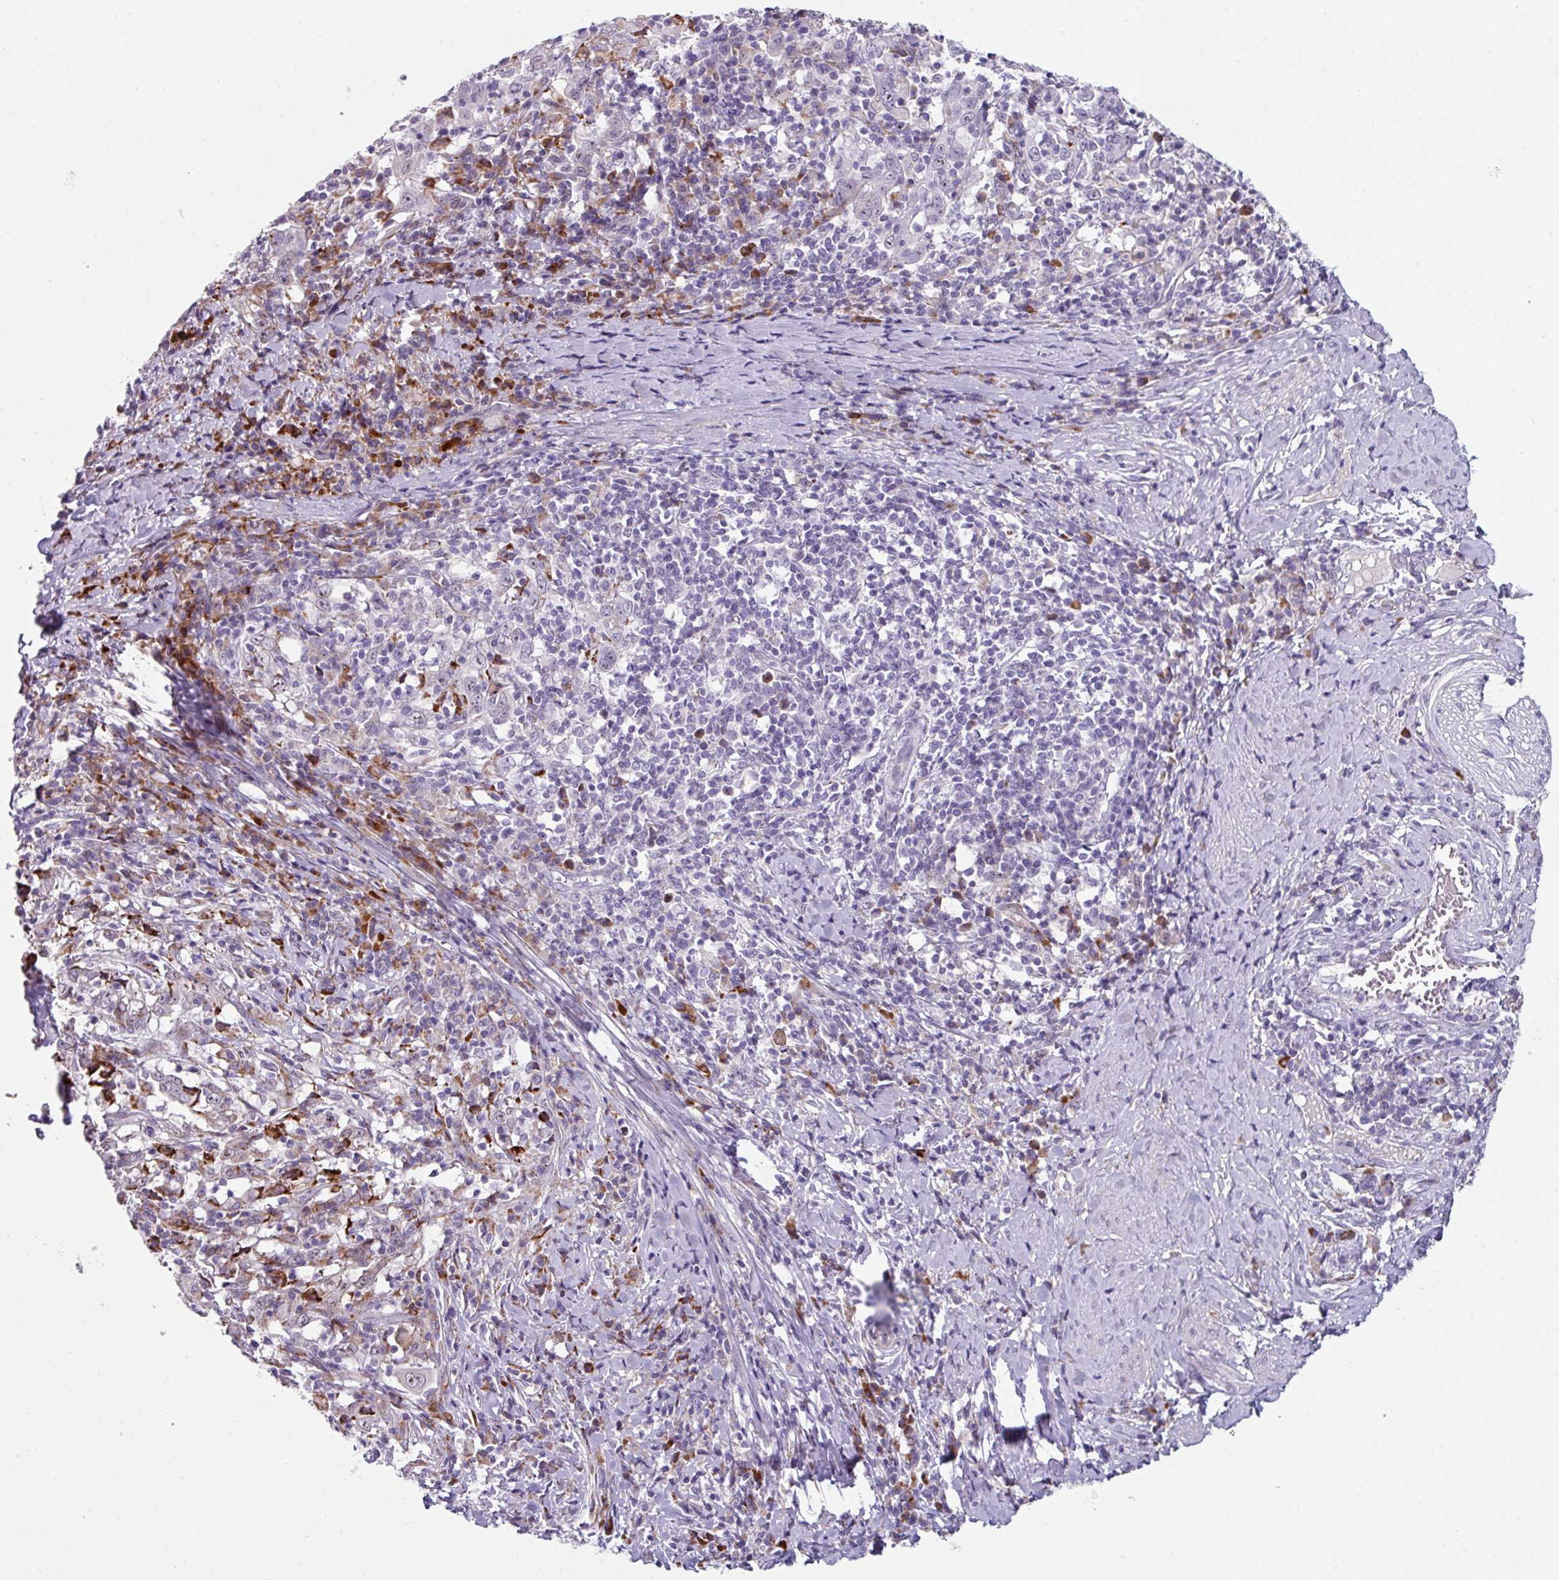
{"staining": {"intensity": "negative", "quantity": "none", "location": "none"}, "tissue": "cervical cancer", "cell_type": "Tumor cells", "image_type": "cancer", "snomed": [{"axis": "morphology", "description": "Squamous cell carcinoma, NOS"}, {"axis": "topography", "description": "Cervix"}], "caption": "Histopathology image shows no significant protein staining in tumor cells of cervical squamous cell carcinoma.", "gene": "BMS1", "patient": {"sex": "female", "age": 46}}